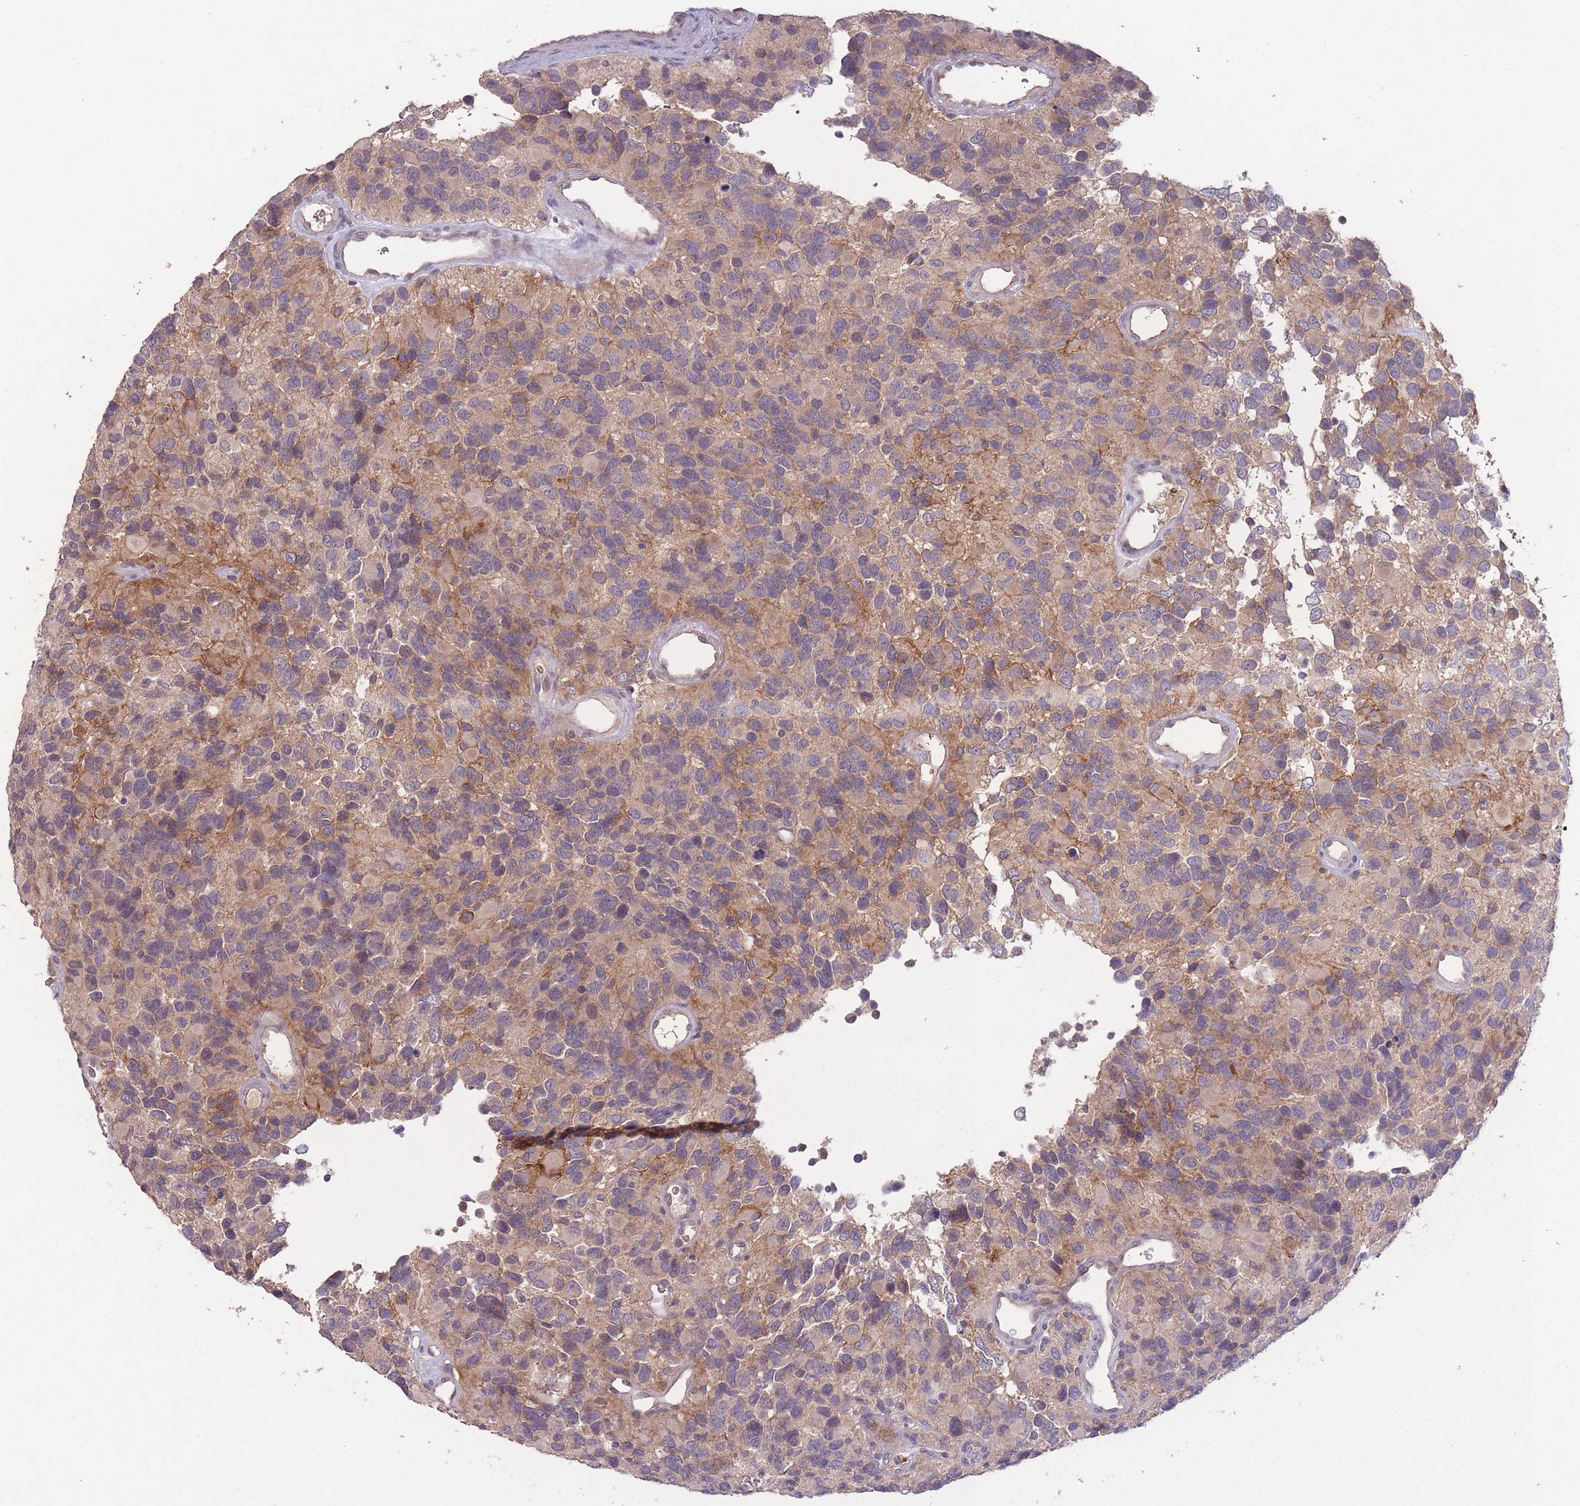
{"staining": {"intensity": "weak", "quantity": "<25%", "location": "cytoplasmic/membranous"}, "tissue": "glioma", "cell_type": "Tumor cells", "image_type": "cancer", "snomed": [{"axis": "morphology", "description": "Glioma, malignant, High grade"}, {"axis": "topography", "description": "Brain"}], "caption": "Malignant glioma (high-grade) was stained to show a protein in brown. There is no significant expression in tumor cells.", "gene": "ADCYAP1R1", "patient": {"sex": "male", "age": 77}}